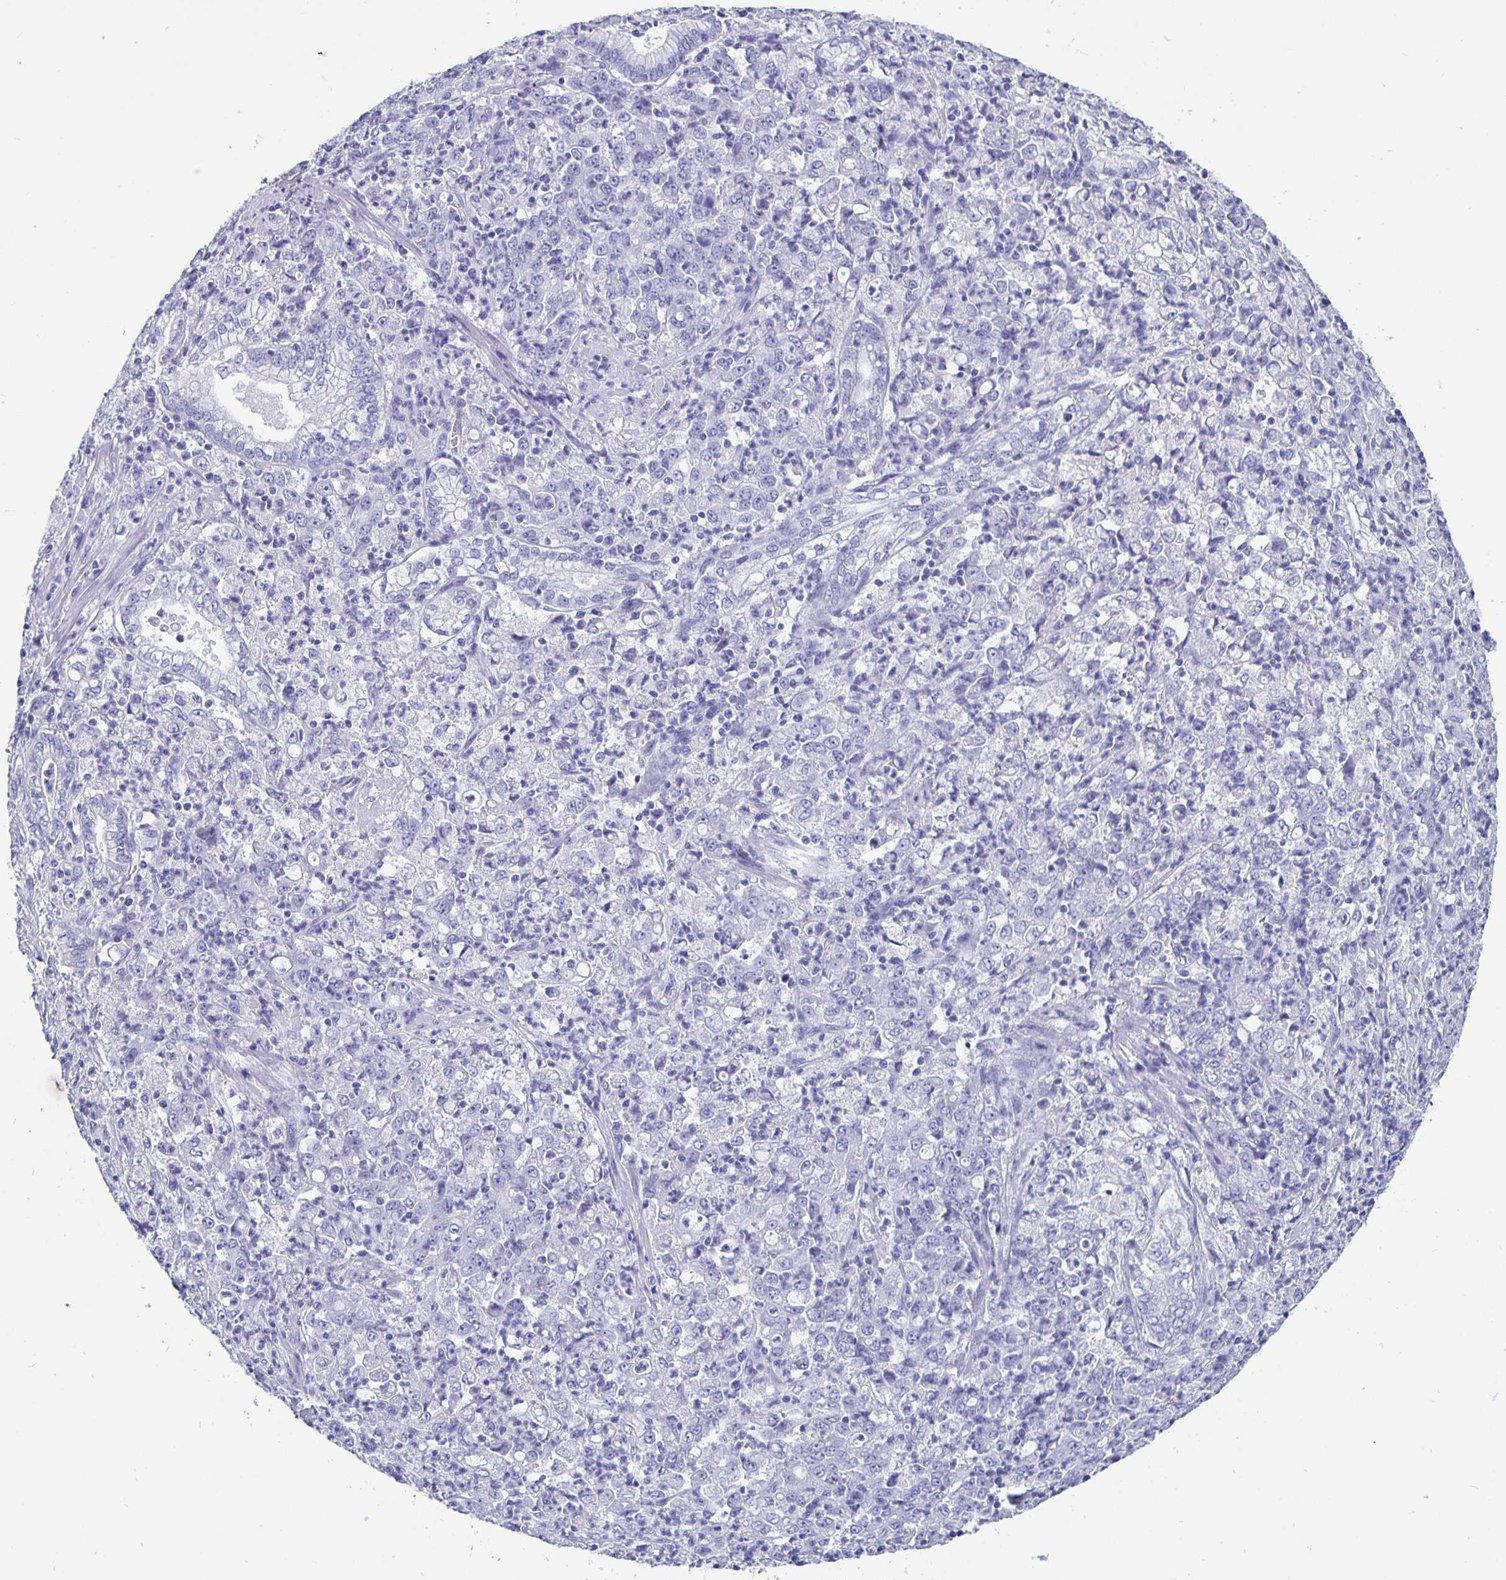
{"staining": {"intensity": "negative", "quantity": "none", "location": "none"}, "tissue": "stomach cancer", "cell_type": "Tumor cells", "image_type": "cancer", "snomed": [{"axis": "morphology", "description": "Adenocarcinoma, NOS"}, {"axis": "topography", "description": "Stomach, lower"}], "caption": "Stomach adenocarcinoma stained for a protein using immunohistochemistry (IHC) demonstrates no expression tumor cells.", "gene": "ODF3B", "patient": {"sex": "female", "age": 71}}